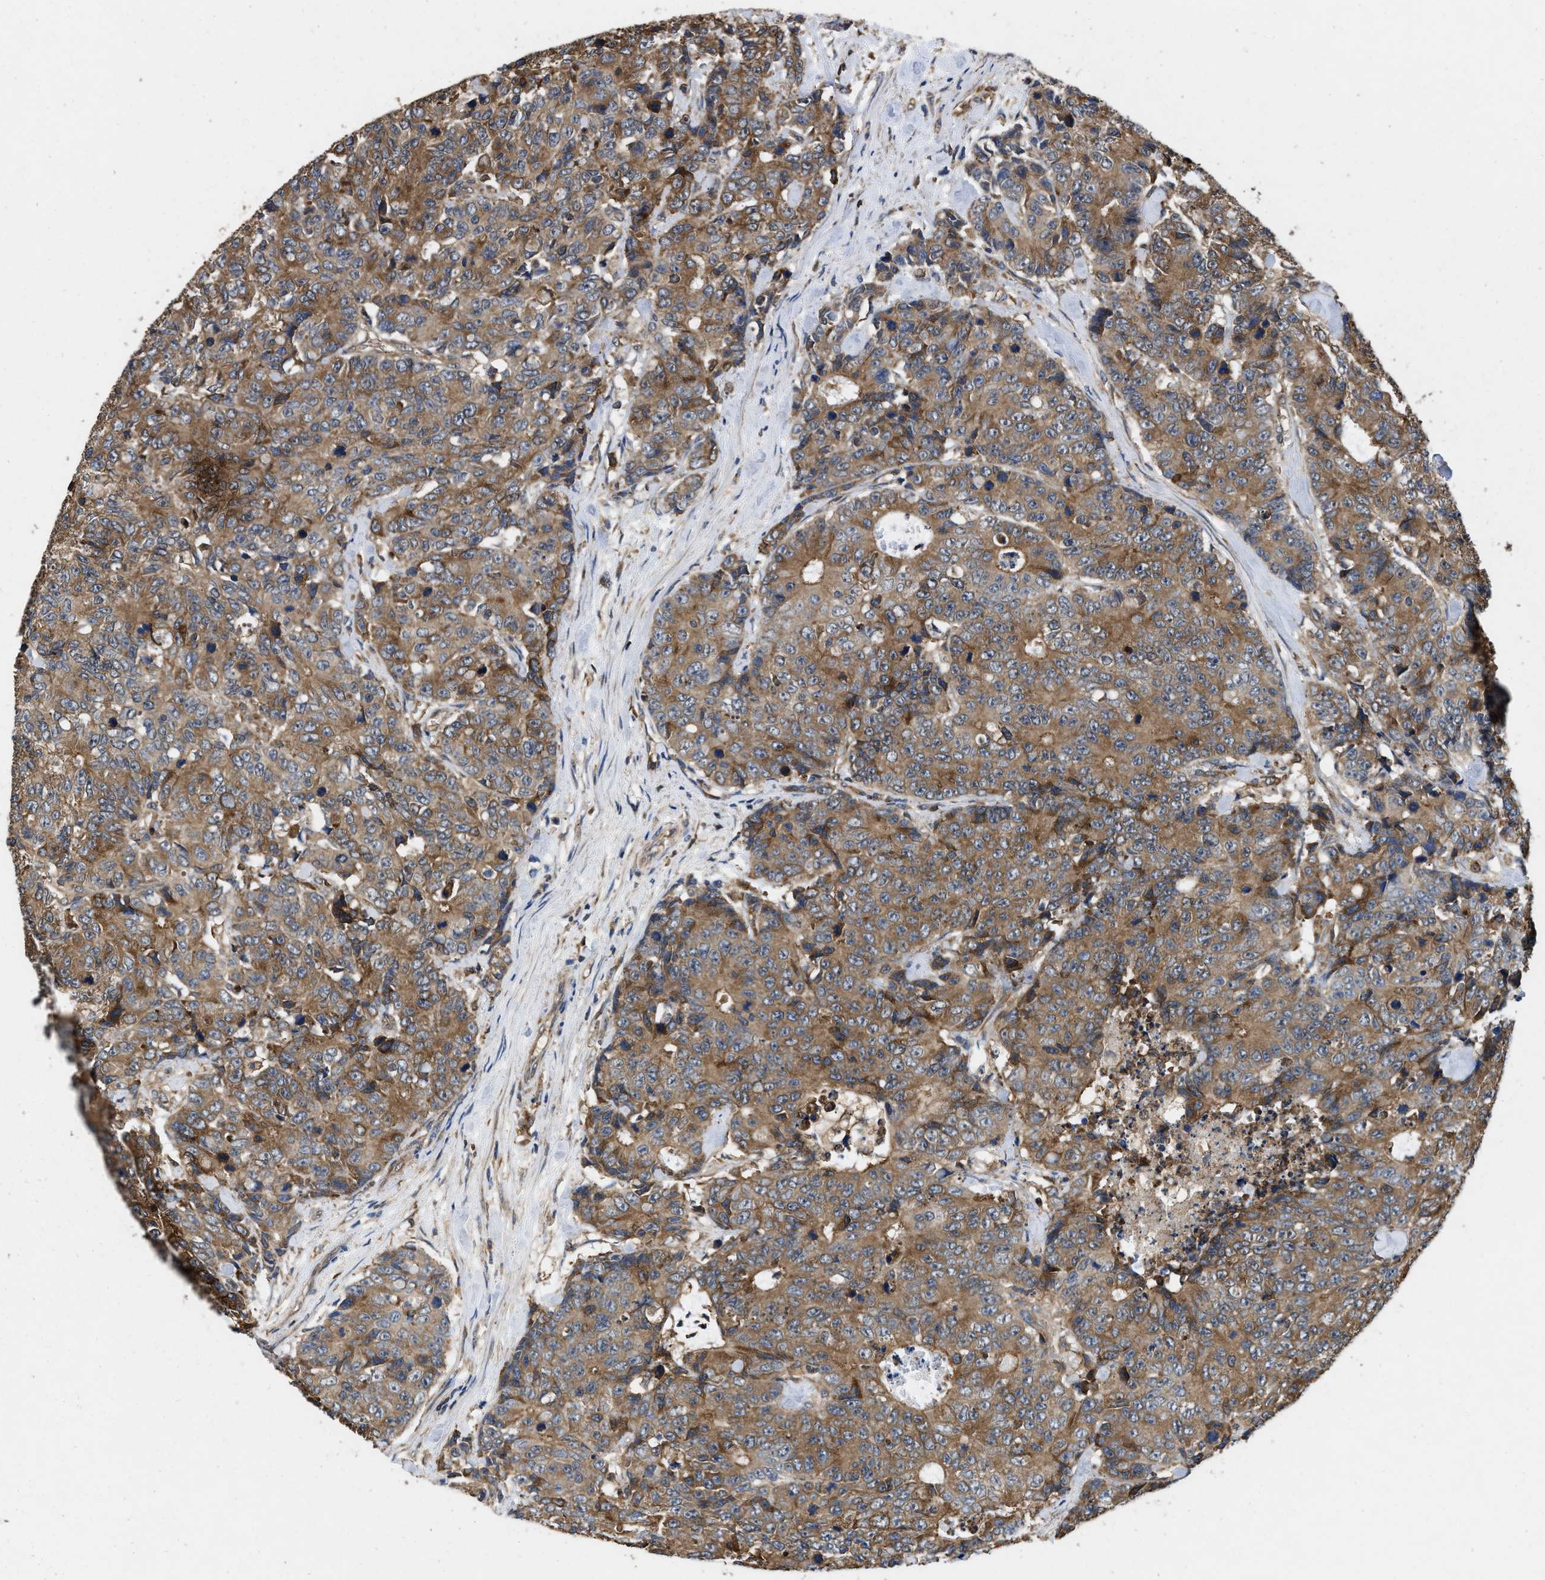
{"staining": {"intensity": "moderate", "quantity": ">75%", "location": "cytoplasmic/membranous"}, "tissue": "colorectal cancer", "cell_type": "Tumor cells", "image_type": "cancer", "snomed": [{"axis": "morphology", "description": "Adenocarcinoma, NOS"}, {"axis": "topography", "description": "Colon"}], "caption": "About >75% of tumor cells in human colorectal cancer (adenocarcinoma) reveal moderate cytoplasmic/membranous protein staining as visualized by brown immunohistochemical staining.", "gene": "LINGO2", "patient": {"sex": "female", "age": 86}}